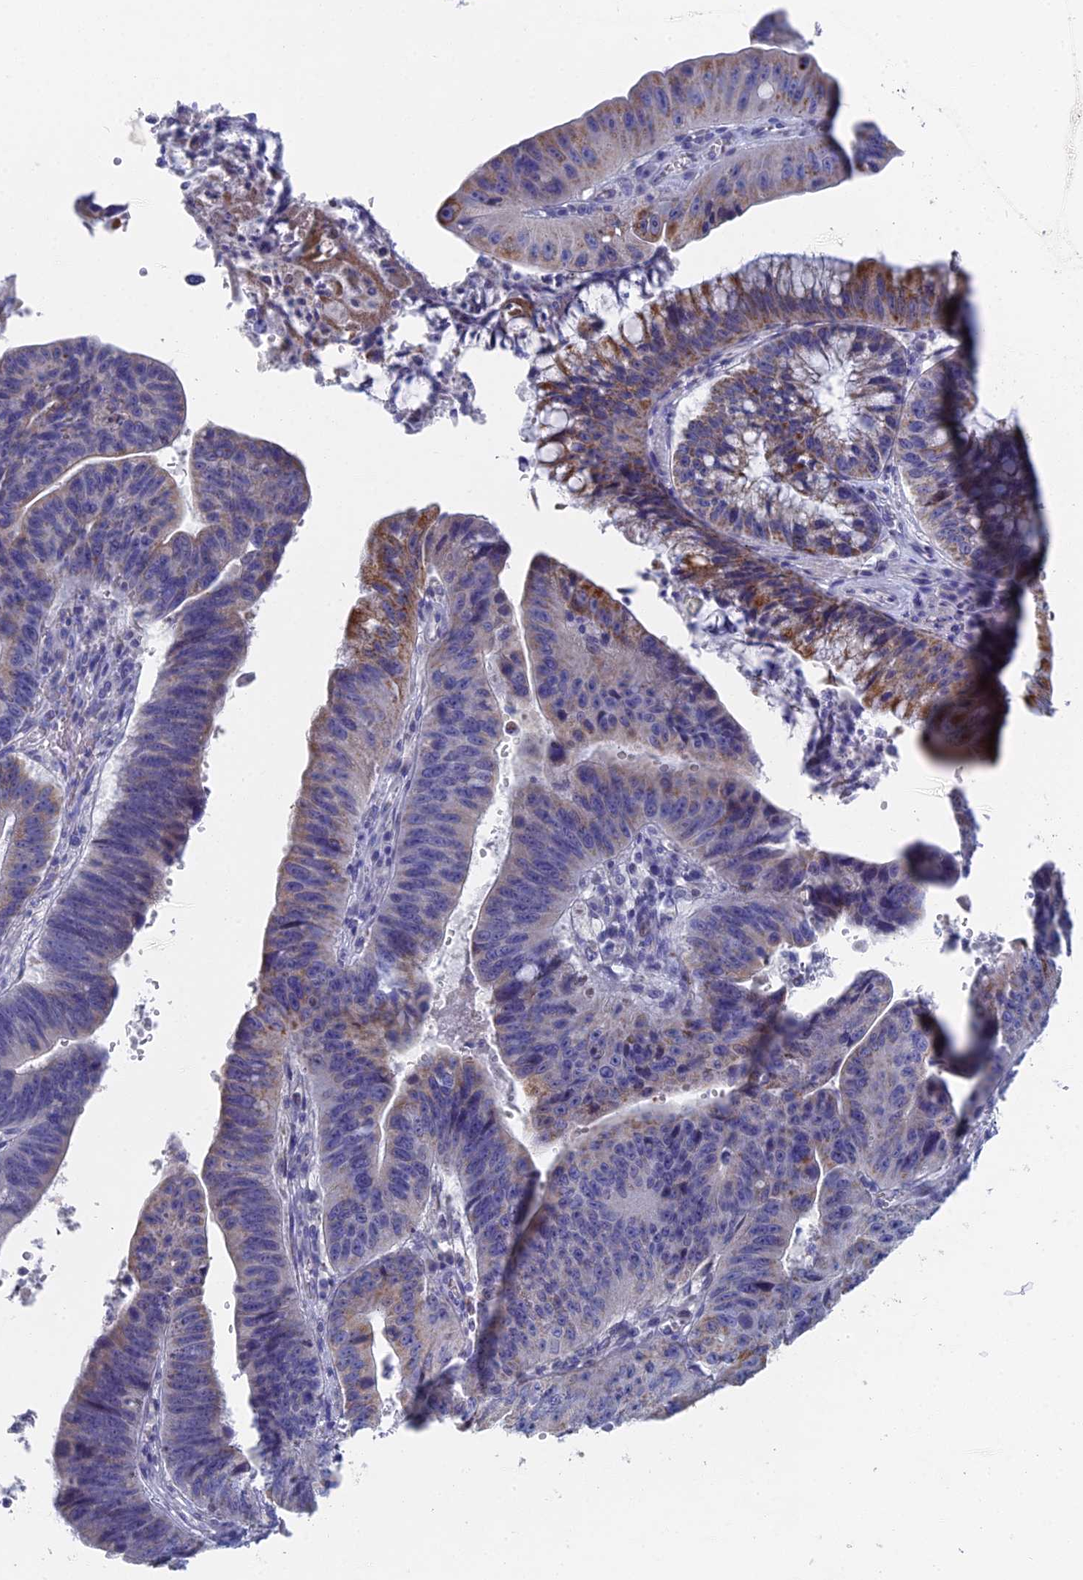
{"staining": {"intensity": "moderate", "quantity": "<25%", "location": "cytoplasmic/membranous"}, "tissue": "stomach cancer", "cell_type": "Tumor cells", "image_type": "cancer", "snomed": [{"axis": "morphology", "description": "Adenocarcinoma, NOS"}, {"axis": "topography", "description": "Stomach"}], "caption": "Stomach adenocarcinoma stained with a protein marker displays moderate staining in tumor cells.", "gene": "HIGD1A", "patient": {"sex": "male", "age": 59}}